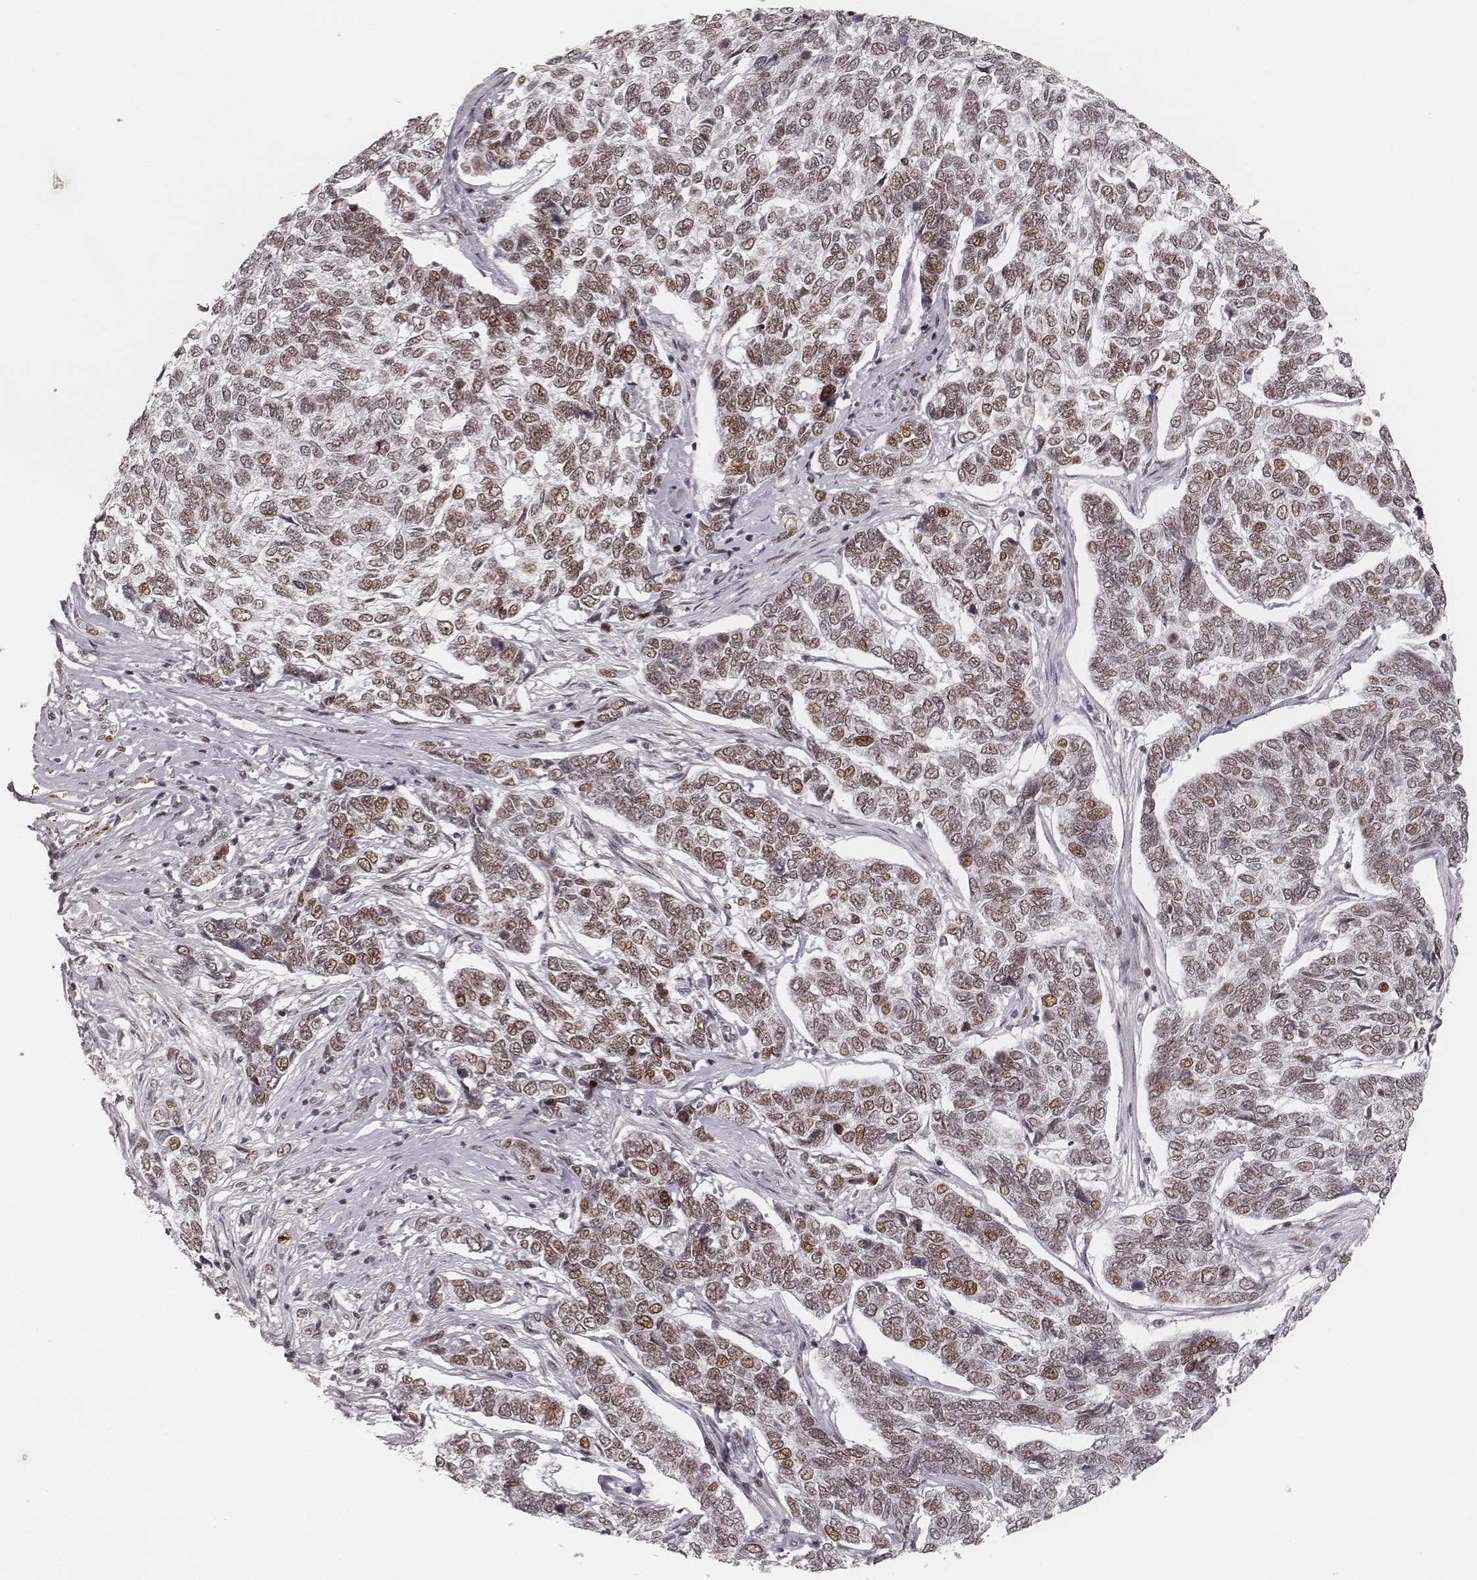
{"staining": {"intensity": "moderate", "quantity": ">75%", "location": "nuclear"}, "tissue": "skin cancer", "cell_type": "Tumor cells", "image_type": "cancer", "snomed": [{"axis": "morphology", "description": "Basal cell carcinoma"}, {"axis": "topography", "description": "Skin"}], "caption": "The immunohistochemical stain shows moderate nuclear positivity in tumor cells of basal cell carcinoma (skin) tissue. Ihc stains the protein of interest in brown and the nuclei are stained blue.", "gene": "HNRNPC", "patient": {"sex": "female", "age": 65}}